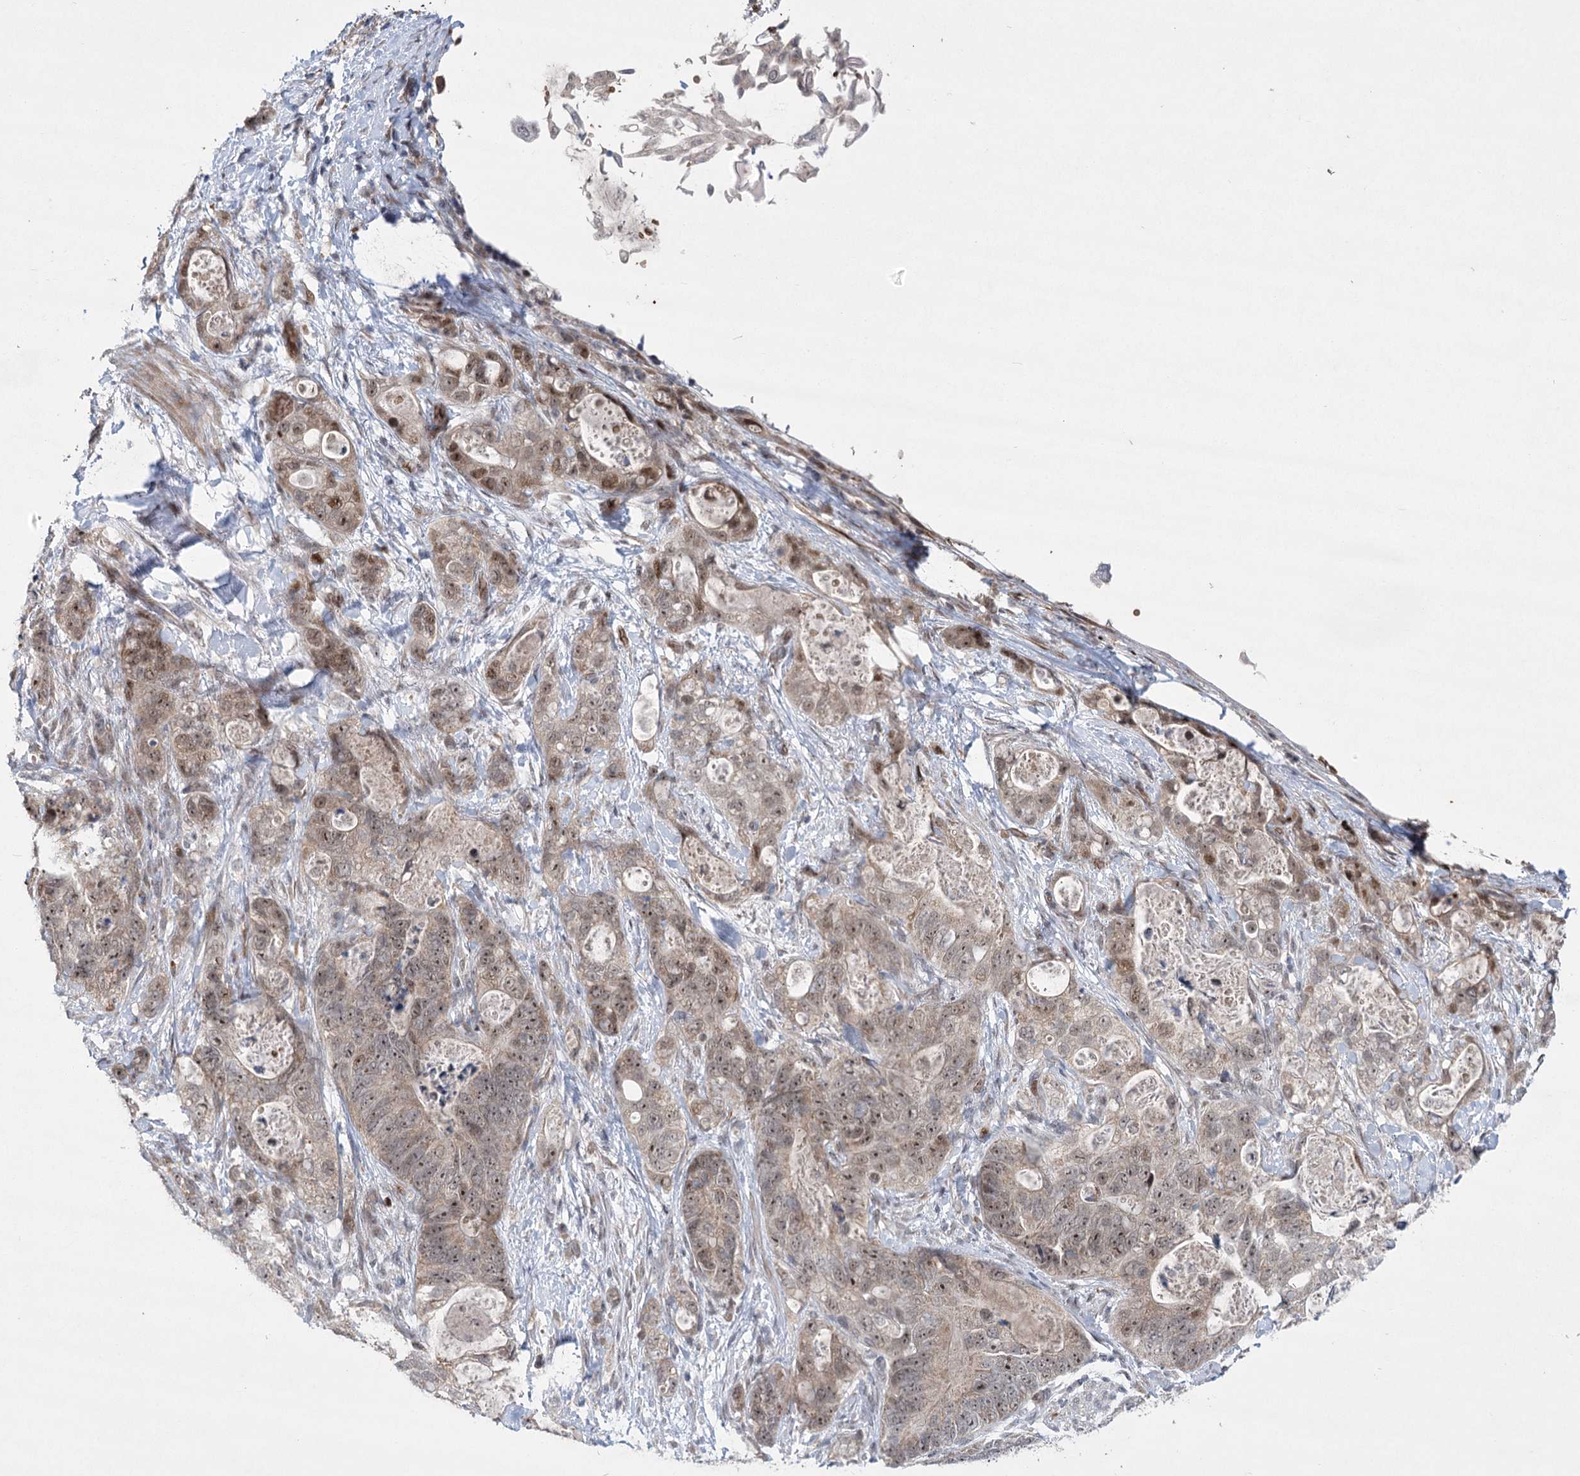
{"staining": {"intensity": "weak", "quantity": ">75%", "location": "cytoplasmic/membranous,nuclear"}, "tissue": "stomach cancer", "cell_type": "Tumor cells", "image_type": "cancer", "snomed": [{"axis": "morphology", "description": "Normal tissue, NOS"}, {"axis": "morphology", "description": "Adenocarcinoma, NOS"}, {"axis": "topography", "description": "Stomach"}], "caption": "Protein expression analysis of adenocarcinoma (stomach) demonstrates weak cytoplasmic/membranous and nuclear positivity in approximately >75% of tumor cells.", "gene": "NSMCE4A", "patient": {"sex": "female", "age": 89}}